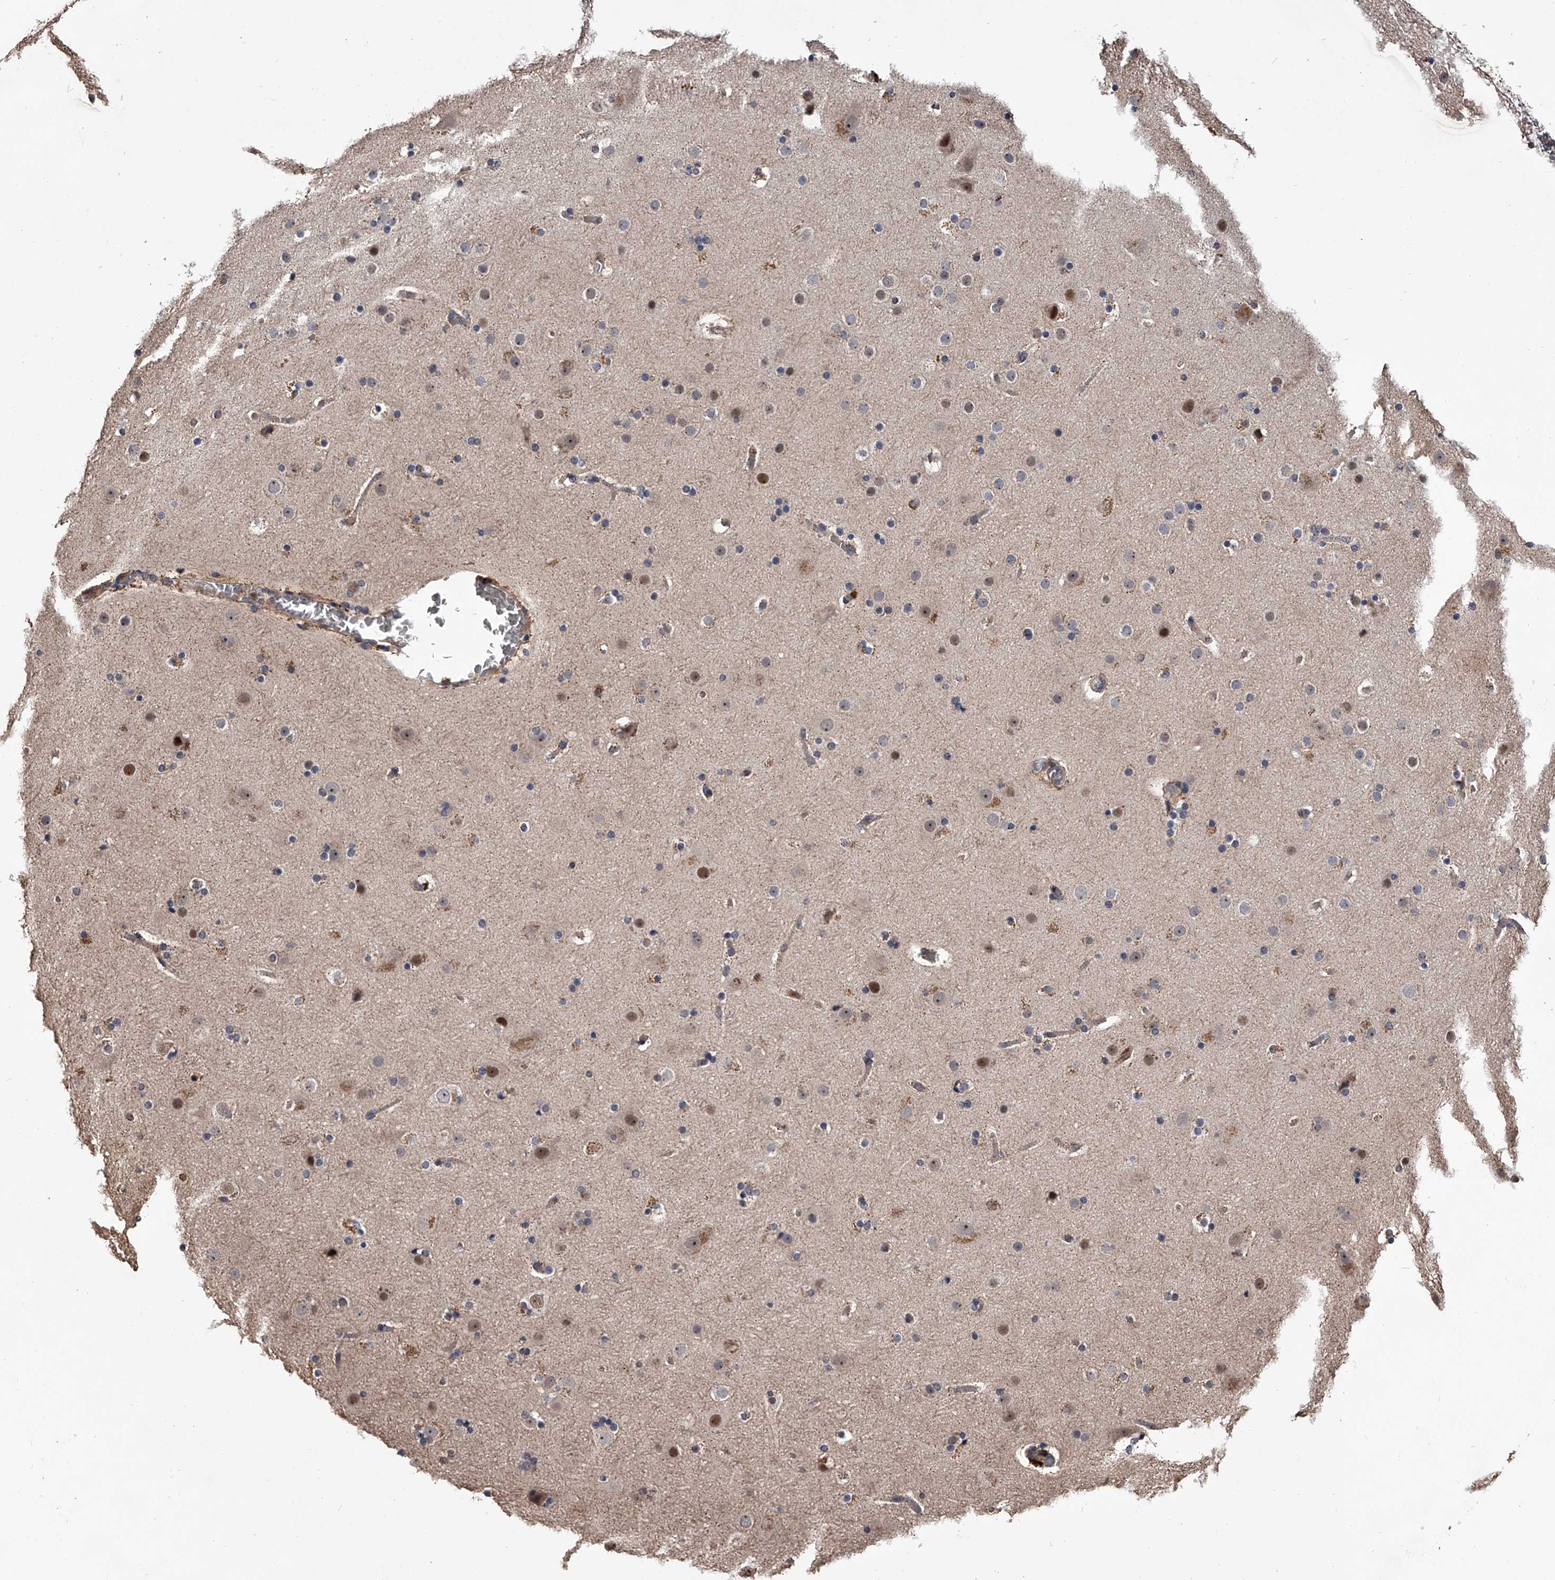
{"staining": {"intensity": "weak", "quantity": ">75%", "location": "cytoplasmic/membranous"}, "tissue": "cerebral cortex", "cell_type": "Endothelial cells", "image_type": "normal", "snomed": [{"axis": "morphology", "description": "Normal tissue, NOS"}, {"axis": "topography", "description": "Cerebral cortex"}], "caption": "Benign cerebral cortex demonstrates weak cytoplasmic/membranous expression in approximately >75% of endothelial cells, visualized by immunohistochemistry.", "gene": "EFCAB7", "patient": {"sex": "male", "age": 57}}